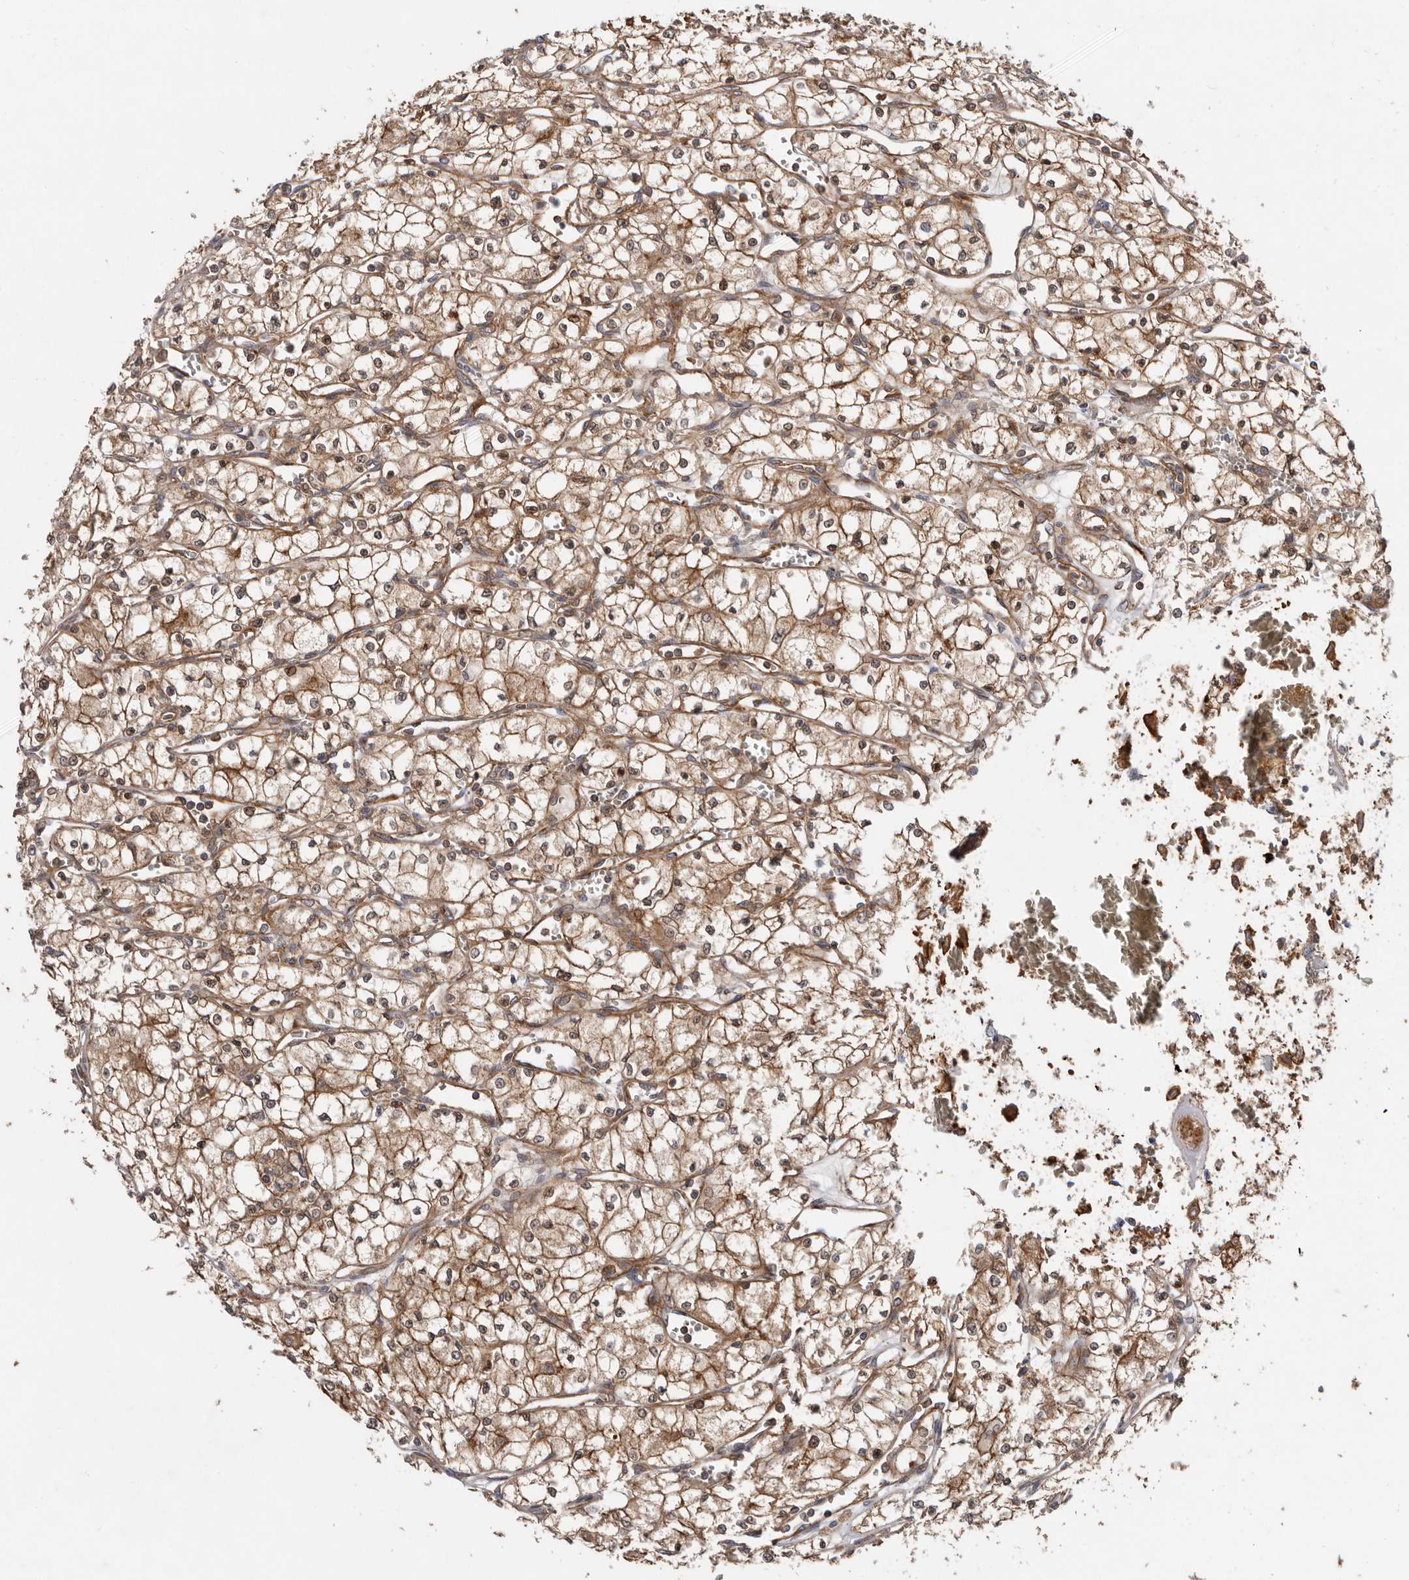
{"staining": {"intensity": "moderate", "quantity": ">75%", "location": "cytoplasmic/membranous"}, "tissue": "renal cancer", "cell_type": "Tumor cells", "image_type": "cancer", "snomed": [{"axis": "morphology", "description": "Adenocarcinoma, NOS"}, {"axis": "topography", "description": "Kidney"}], "caption": "DAB immunohistochemical staining of human adenocarcinoma (renal) shows moderate cytoplasmic/membranous protein expression in about >75% of tumor cells.", "gene": "TMC7", "patient": {"sex": "male", "age": 59}}